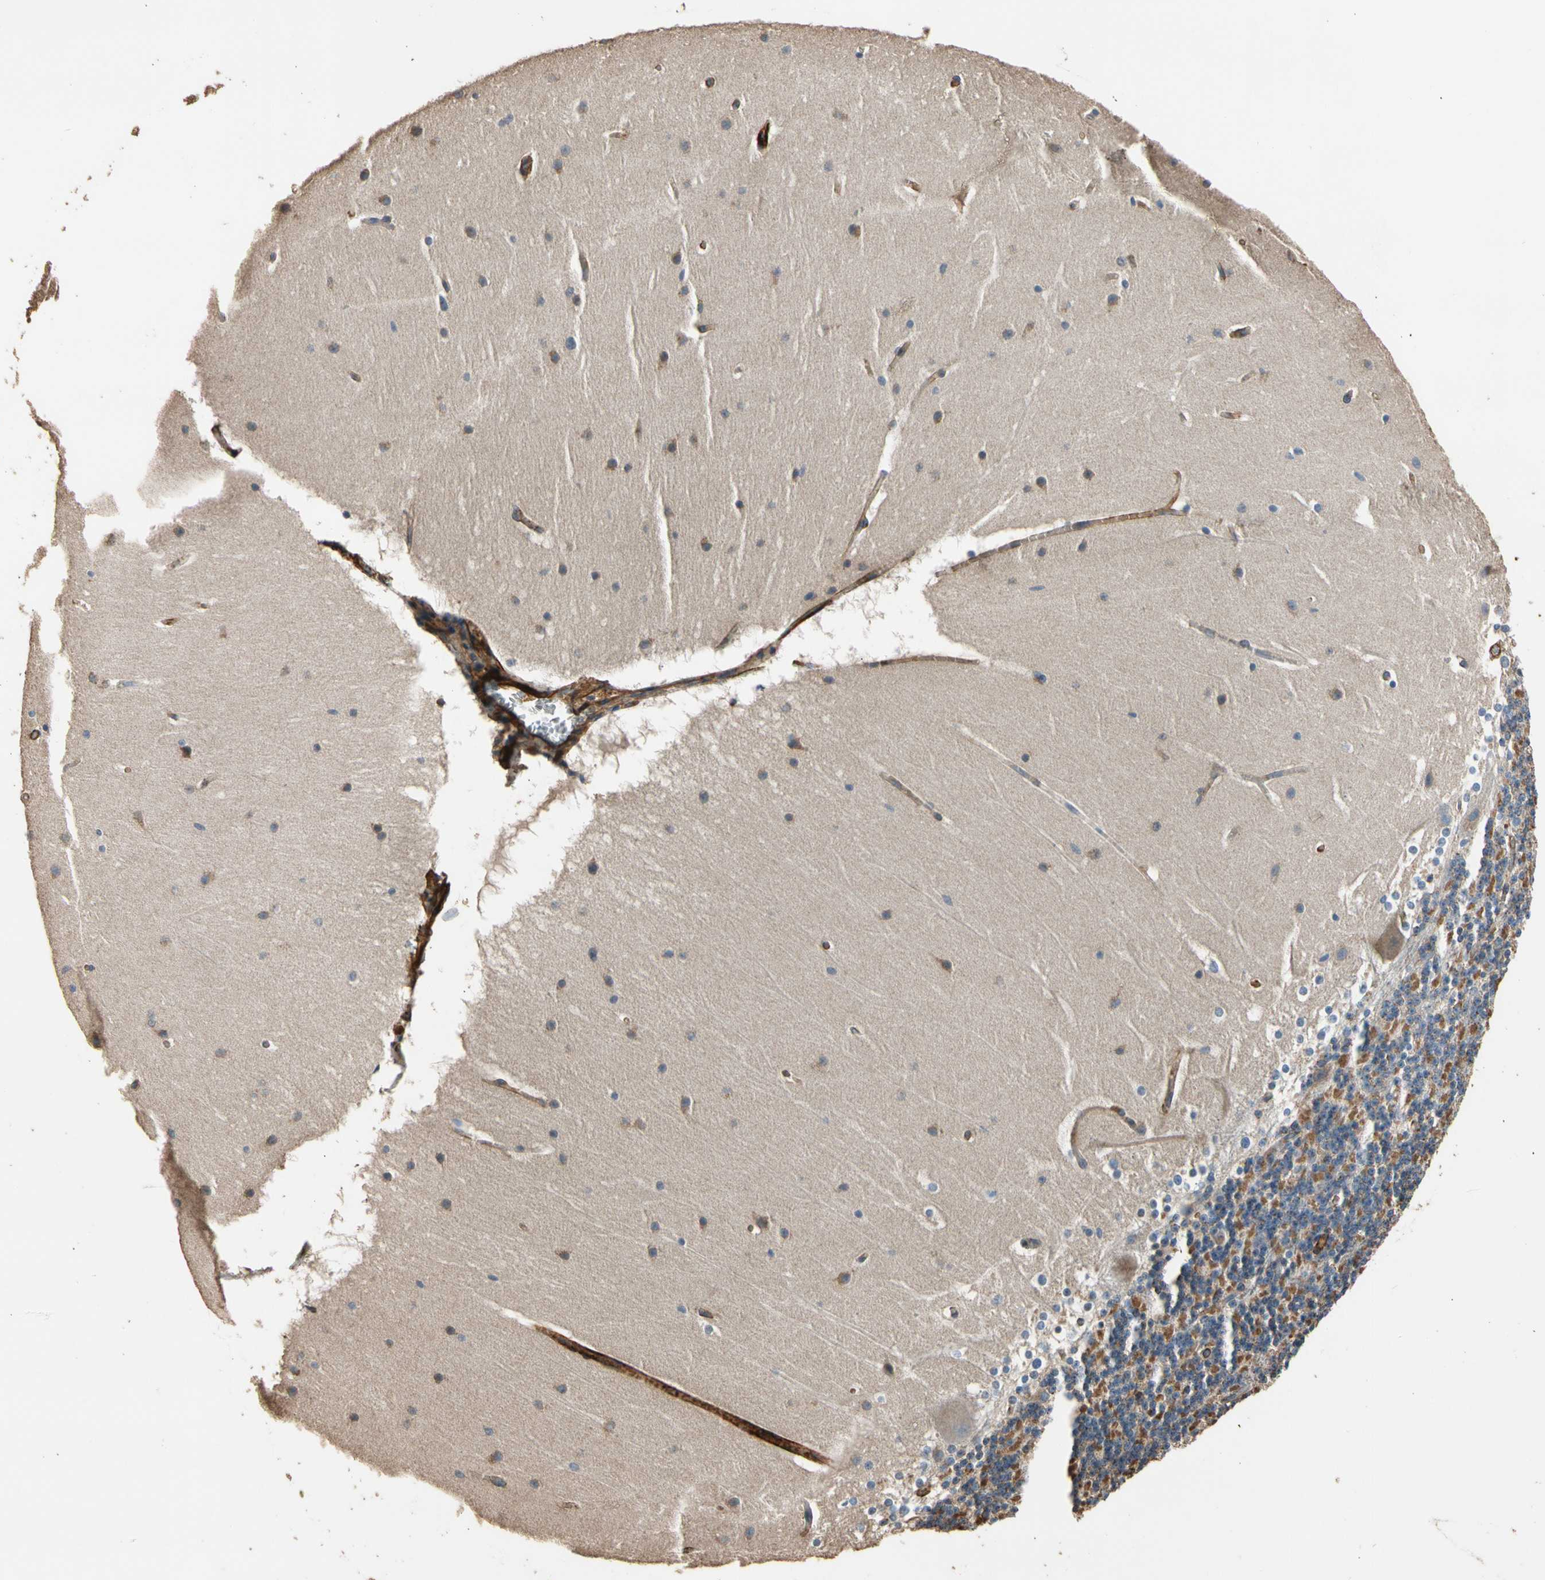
{"staining": {"intensity": "weak", "quantity": "25%-75%", "location": "cytoplasmic/membranous"}, "tissue": "cerebellum", "cell_type": "Cells in granular layer", "image_type": "normal", "snomed": [{"axis": "morphology", "description": "Normal tissue, NOS"}, {"axis": "topography", "description": "Cerebellum"}], "caption": "An image of cerebellum stained for a protein reveals weak cytoplasmic/membranous brown staining in cells in granular layer. The protein is stained brown, and the nuclei are stained in blue (DAB (3,3'-diaminobenzidine) IHC with brightfield microscopy, high magnification).", "gene": "SUSD2", "patient": {"sex": "female", "age": 19}}